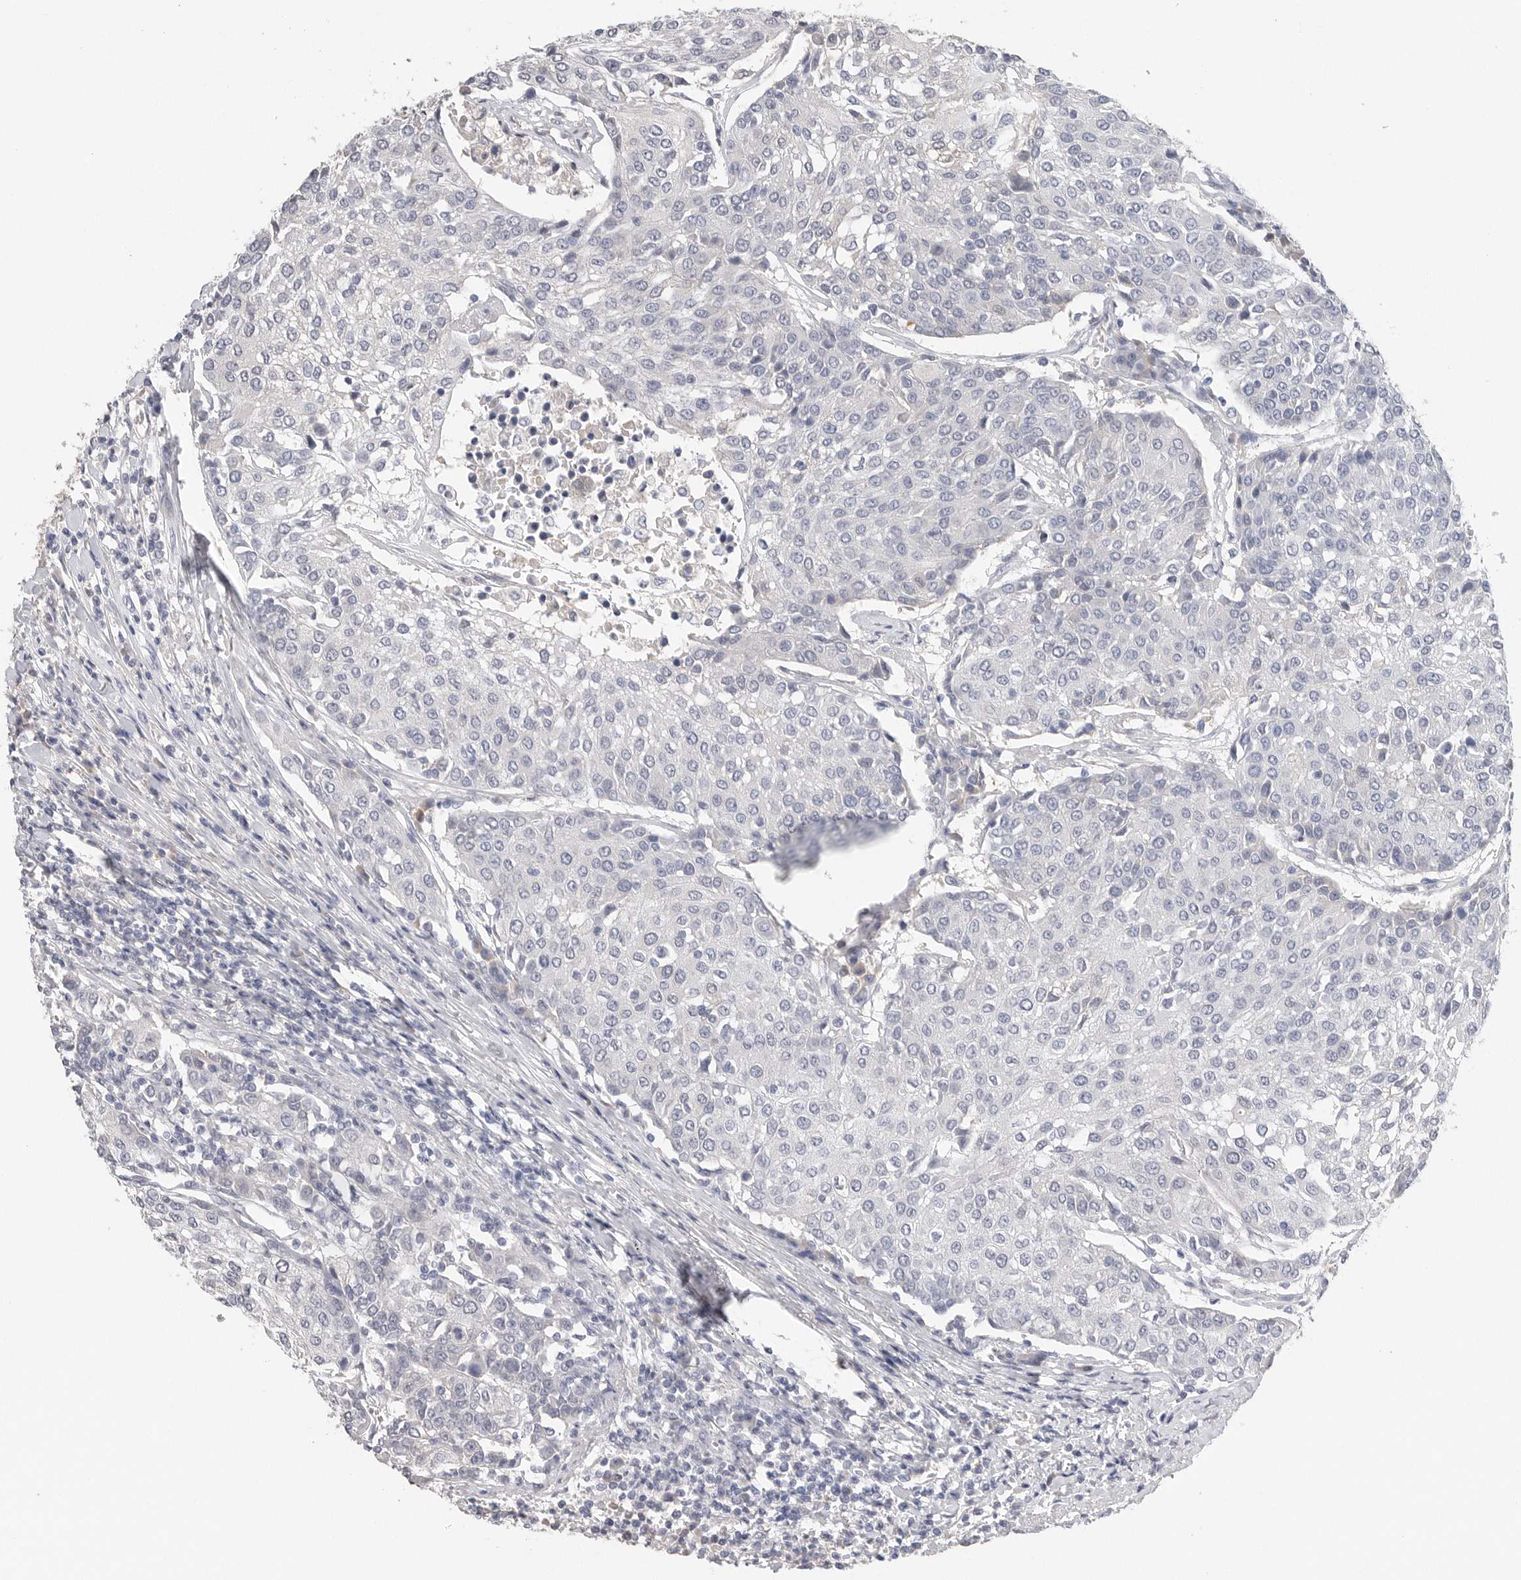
{"staining": {"intensity": "negative", "quantity": "none", "location": "none"}, "tissue": "urothelial cancer", "cell_type": "Tumor cells", "image_type": "cancer", "snomed": [{"axis": "morphology", "description": "Urothelial carcinoma, High grade"}, {"axis": "topography", "description": "Urinary bladder"}], "caption": "The image displays no significant expression in tumor cells of urothelial carcinoma (high-grade).", "gene": "FABP6", "patient": {"sex": "female", "age": 85}}